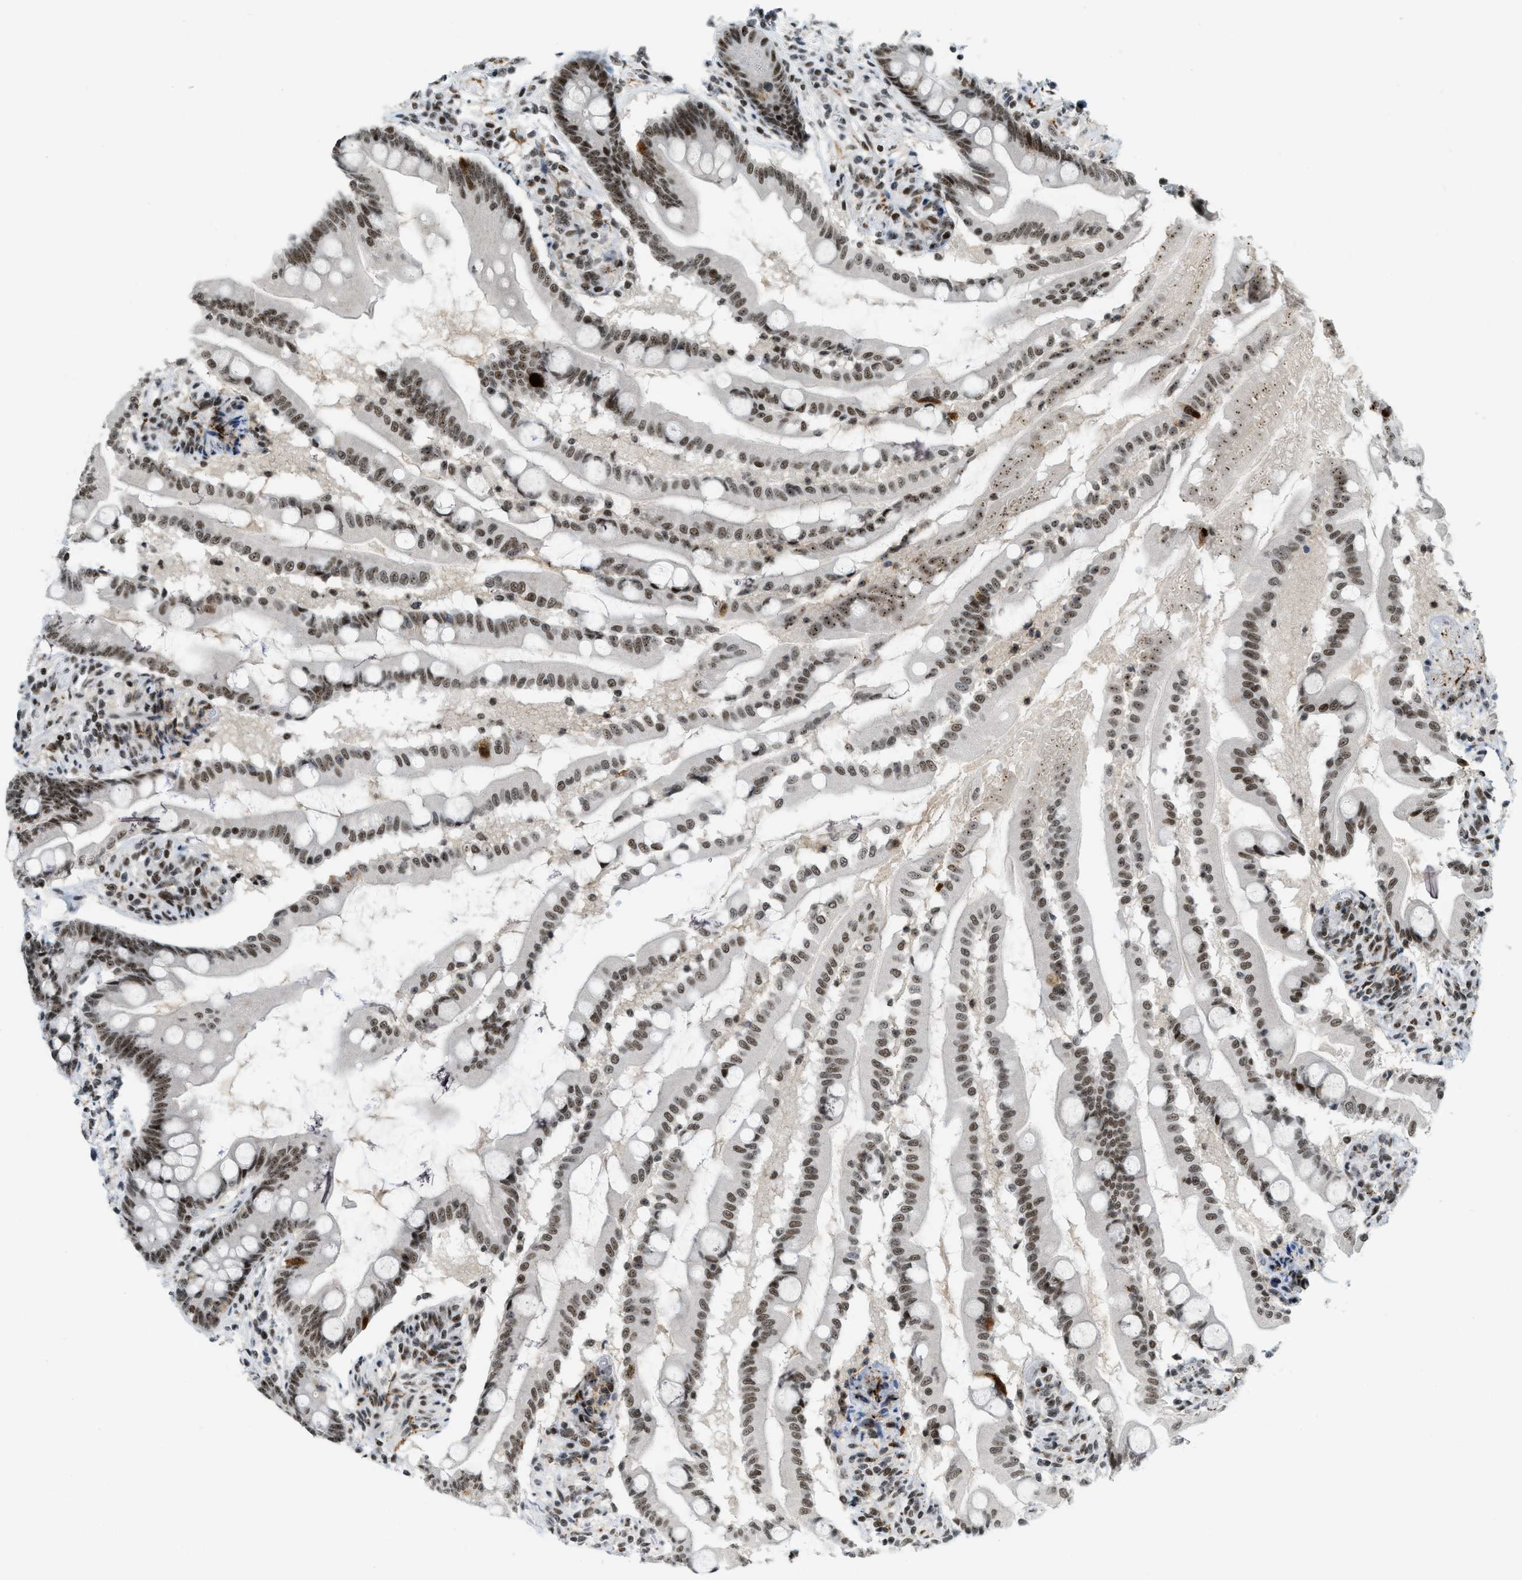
{"staining": {"intensity": "strong", "quantity": ">75%", "location": "nuclear"}, "tissue": "small intestine", "cell_type": "Glandular cells", "image_type": "normal", "snomed": [{"axis": "morphology", "description": "Normal tissue, NOS"}, {"axis": "topography", "description": "Small intestine"}], "caption": "Immunohistochemical staining of benign human small intestine exhibits high levels of strong nuclear staining in about >75% of glandular cells.", "gene": "URB1", "patient": {"sex": "female", "age": 56}}